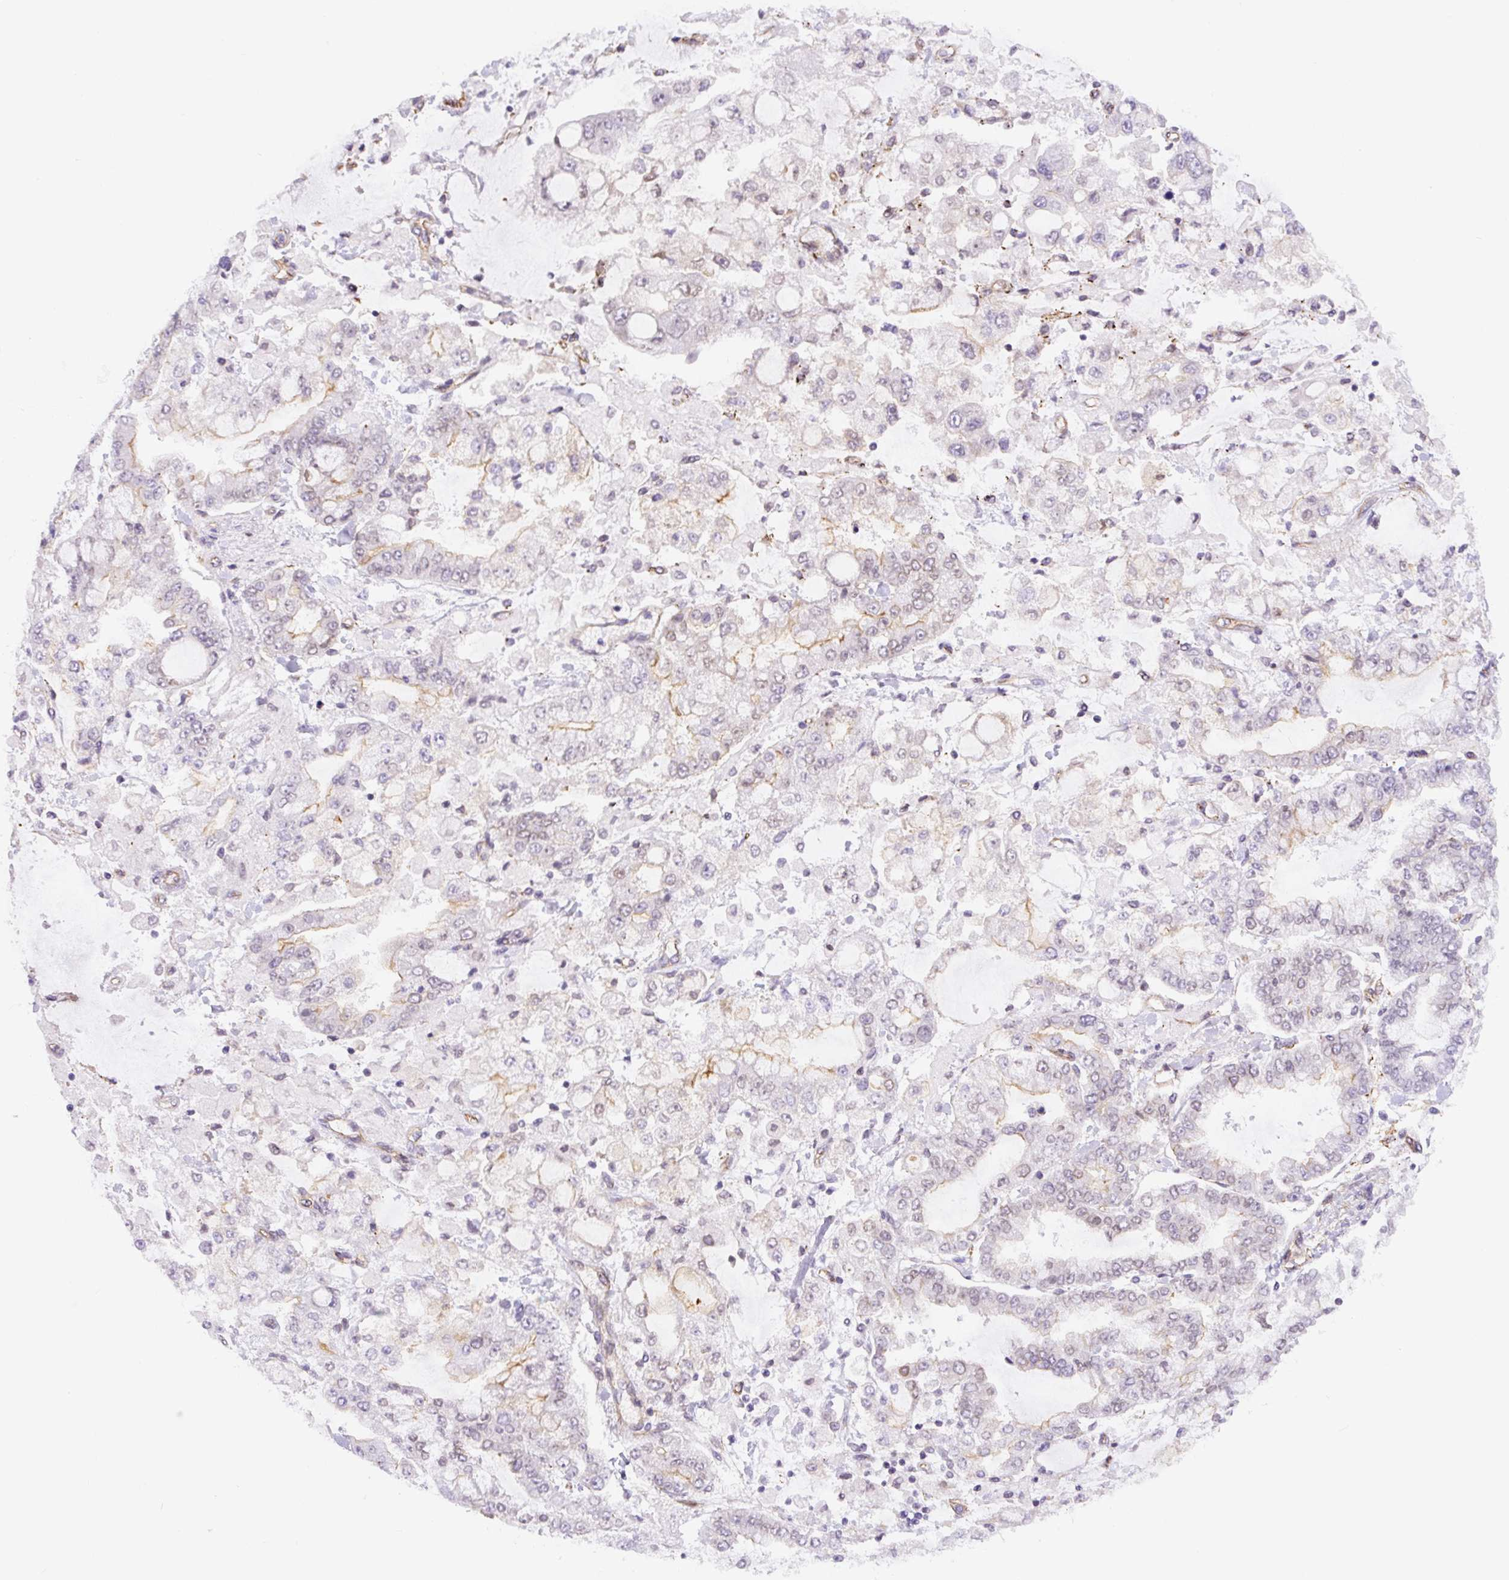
{"staining": {"intensity": "weak", "quantity": "<25%", "location": "cytoplasmic/membranous"}, "tissue": "stomach cancer", "cell_type": "Tumor cells", "image_type": "cancer", "snomed": [{"axis": "morphology", "description": "Normal tissue, NOS"}, {"axis": "morphology", "description": "Adenocarcinoma, NOS"}, {"axis": "topography", "description": "Stomach, upper"}, {"axis": "topography", "description": "Stomach"}], "caption": "Immunohistochemistry (IHC) of stomach cancer (adenocarcinoma) shows no positivity in tumor cells.", "gene": "MYO5C", "patient": {"sex": "male", "age": 76}}